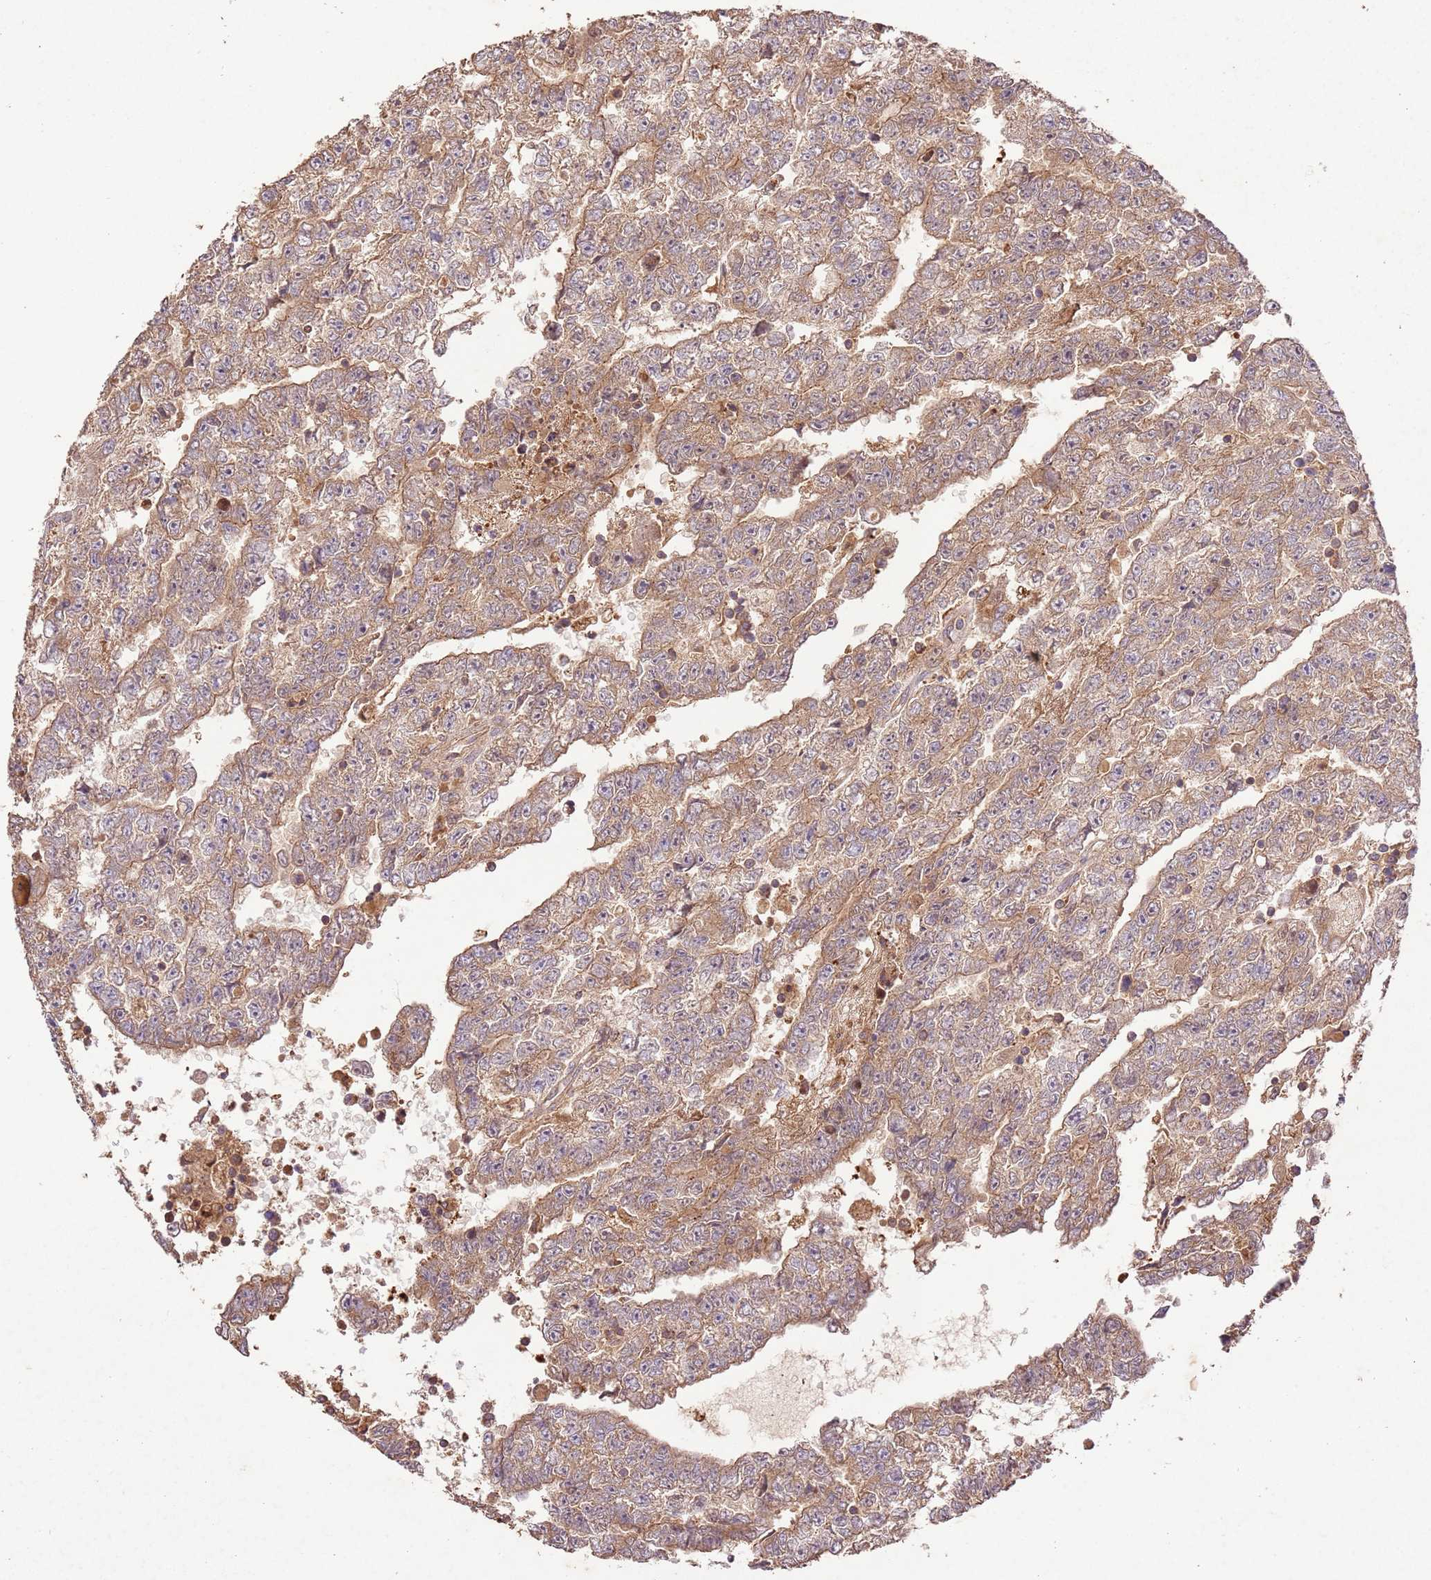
{"staining": {"intensity": "moderate", "quantity": ">75%", "location": "cytoplasmic/membranous"}, "tissue": "testis cancer", "cell_type": "Tumor cells", "image_type": "cancer", "snomed": [{"axis": "morphology", "description": "Carcinoma, Embryonal, NOS"}, {"axis": "topography", "description": "Testis"}], "caption": "Immunohistochemical staining of testis cancer displays medium levels of moderate cytoplasmic/membranous staining in approximately >75% of tumor cells. (Stains: DAB (3,3'-diaminobenzidine) in brown, nuclei in blue, Microscopy: brightfield microscopy at high magnification).", "gene": "LRRC28", "patient": {"sex": "male", "age": 25}}